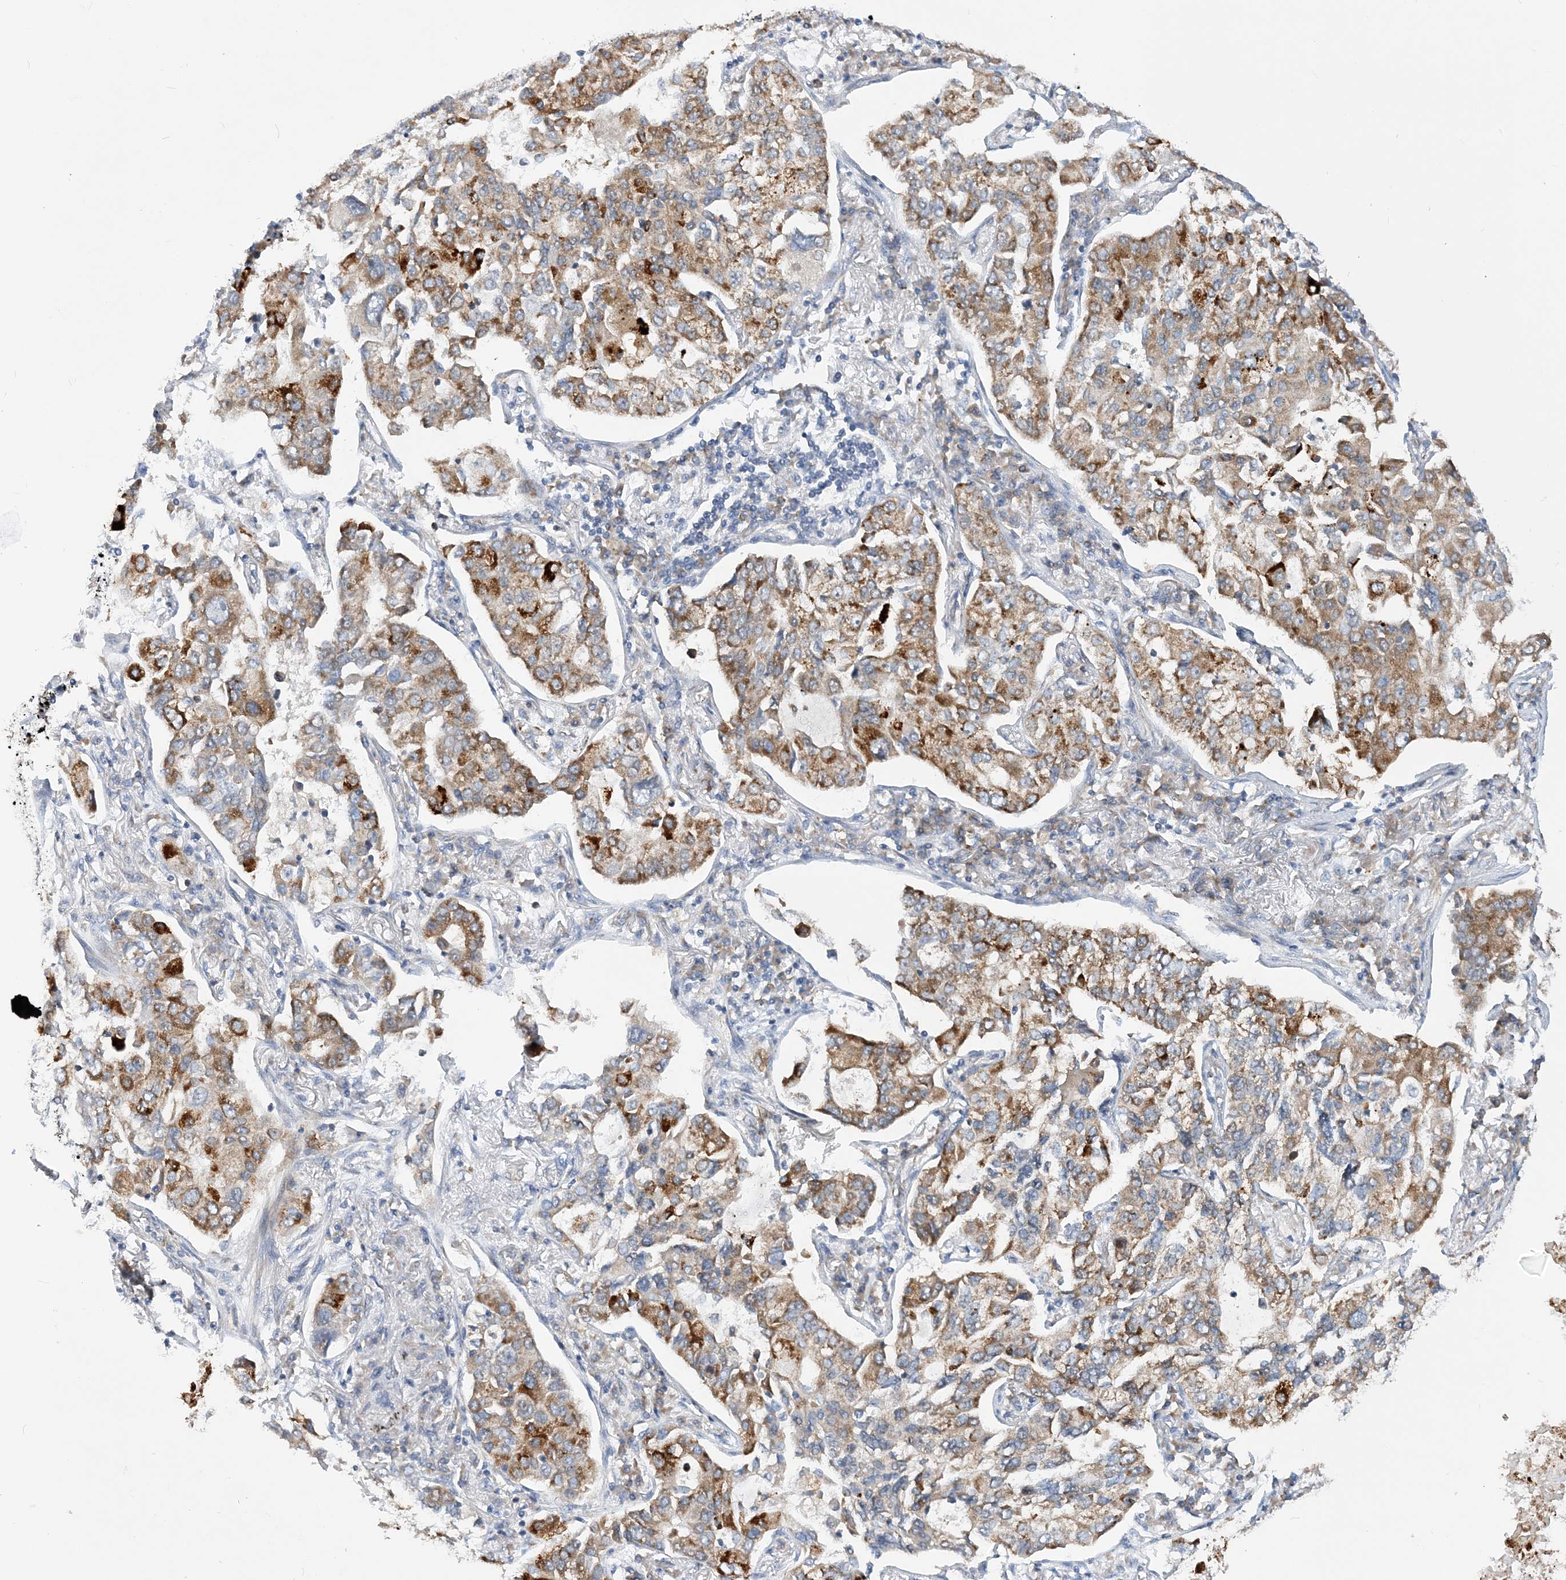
{"staining": {"intensity": "moderate", "quantity": ">75%", "location": "cytoplasmic/membranous"}, "tissue": "lung cancer", "cell_type": "Tumor cells", "image_type": "cancer", "snomed": [{"axis": "morphology", "description": "Adenocarcinoma, NOS"}, {"axis": "topography", "description": "Lung"}], "caption": "IHC image of lung cancer stained for a protein (brown), which reveals medium levels of moderate cytoplasmic/membranous expression in about >75% of tumor cells.", "gene": "LARP4B", "patient": {"sex": "male", "age": 49}}